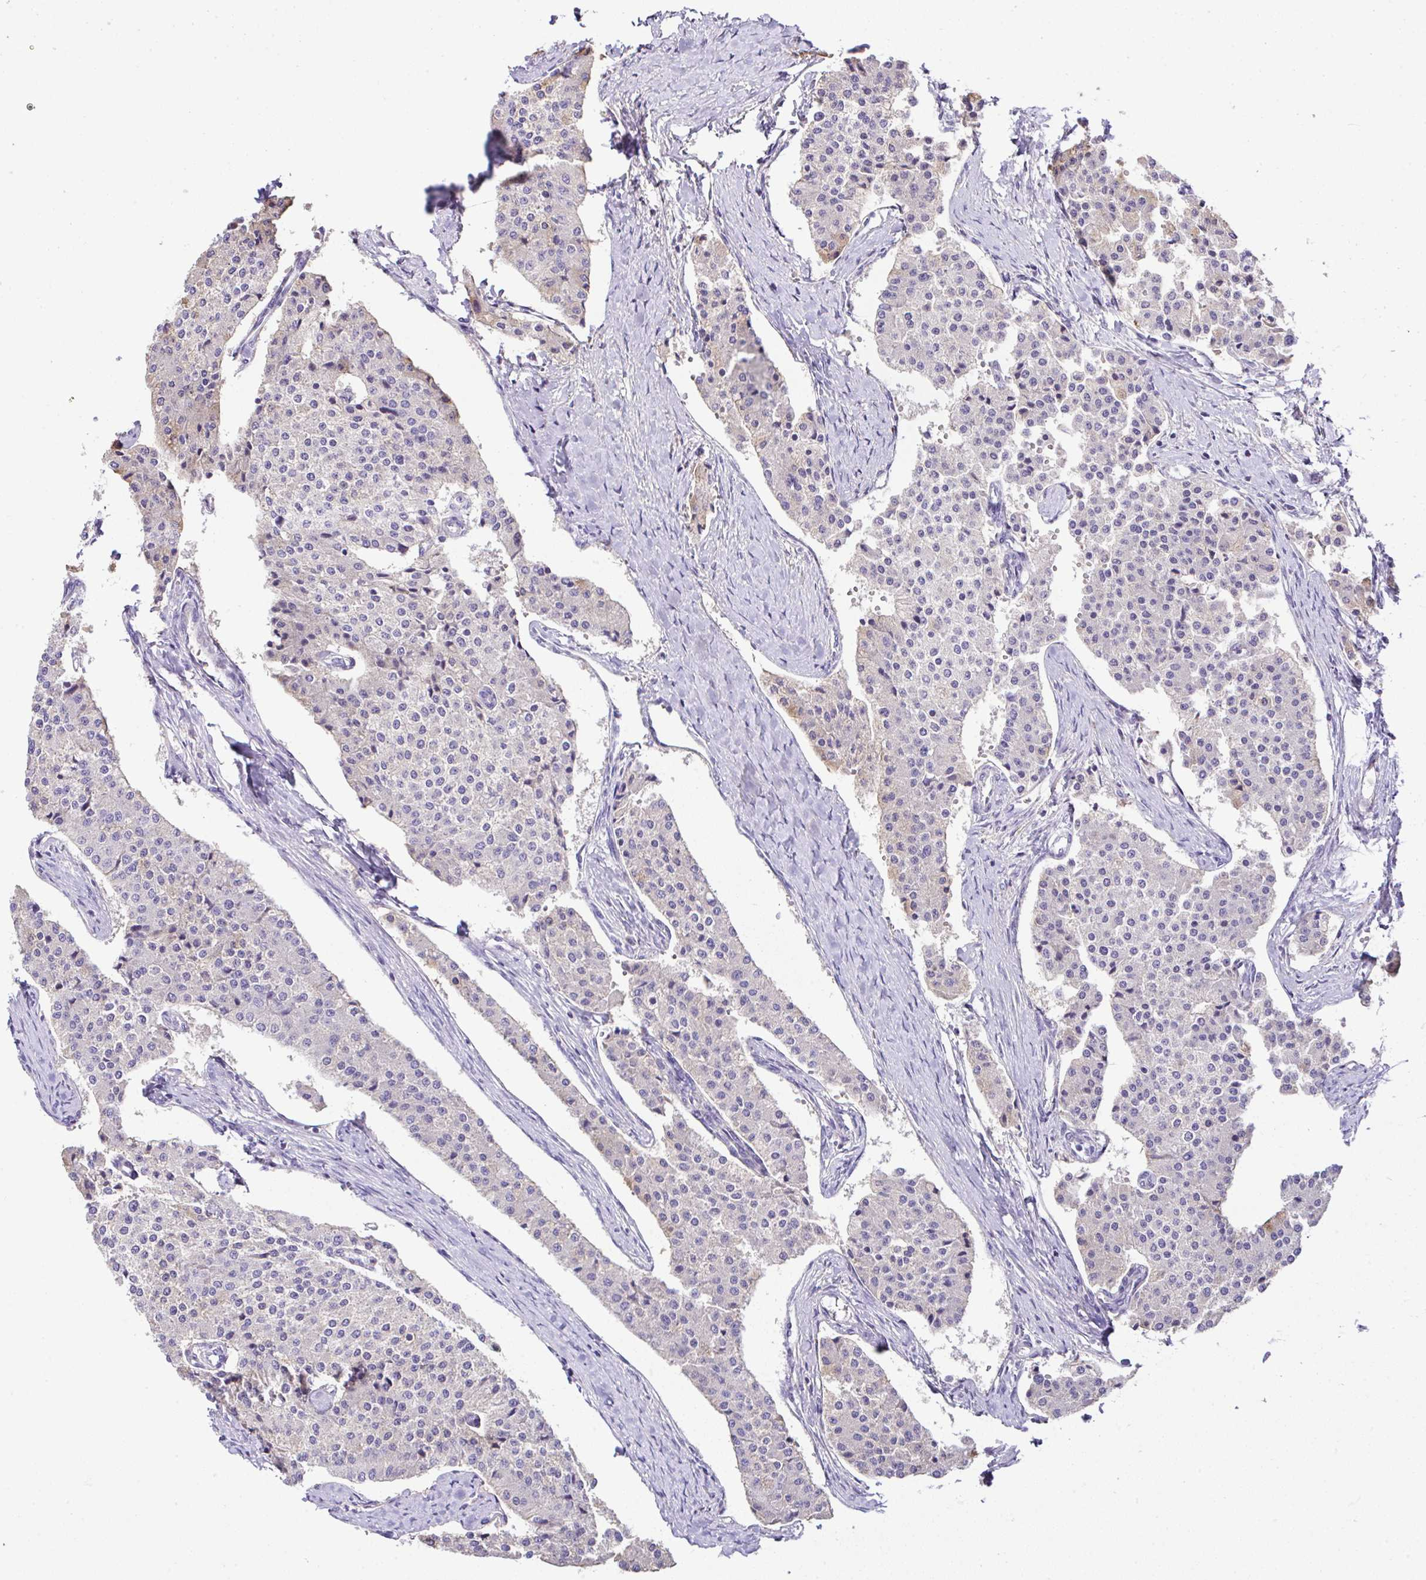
{"staining": {"intensity": "weak", "quantity": "<25%", "location": "cytoplasmic/membranous"}, "tissue": "carcinoid", "cell_type": "Tumor cells", "image_type": "cancer", "snomed": [{"axis": "morphology", "description": "Carcinoid, malignant, NOS"}, {"axis": "topography", "description": "Colon"}], "caption": "Tumor cells are negative for protein expression in human carcinoid.", "gene": "OR4P4", "patient": {"sex": "female", "age": 52}}